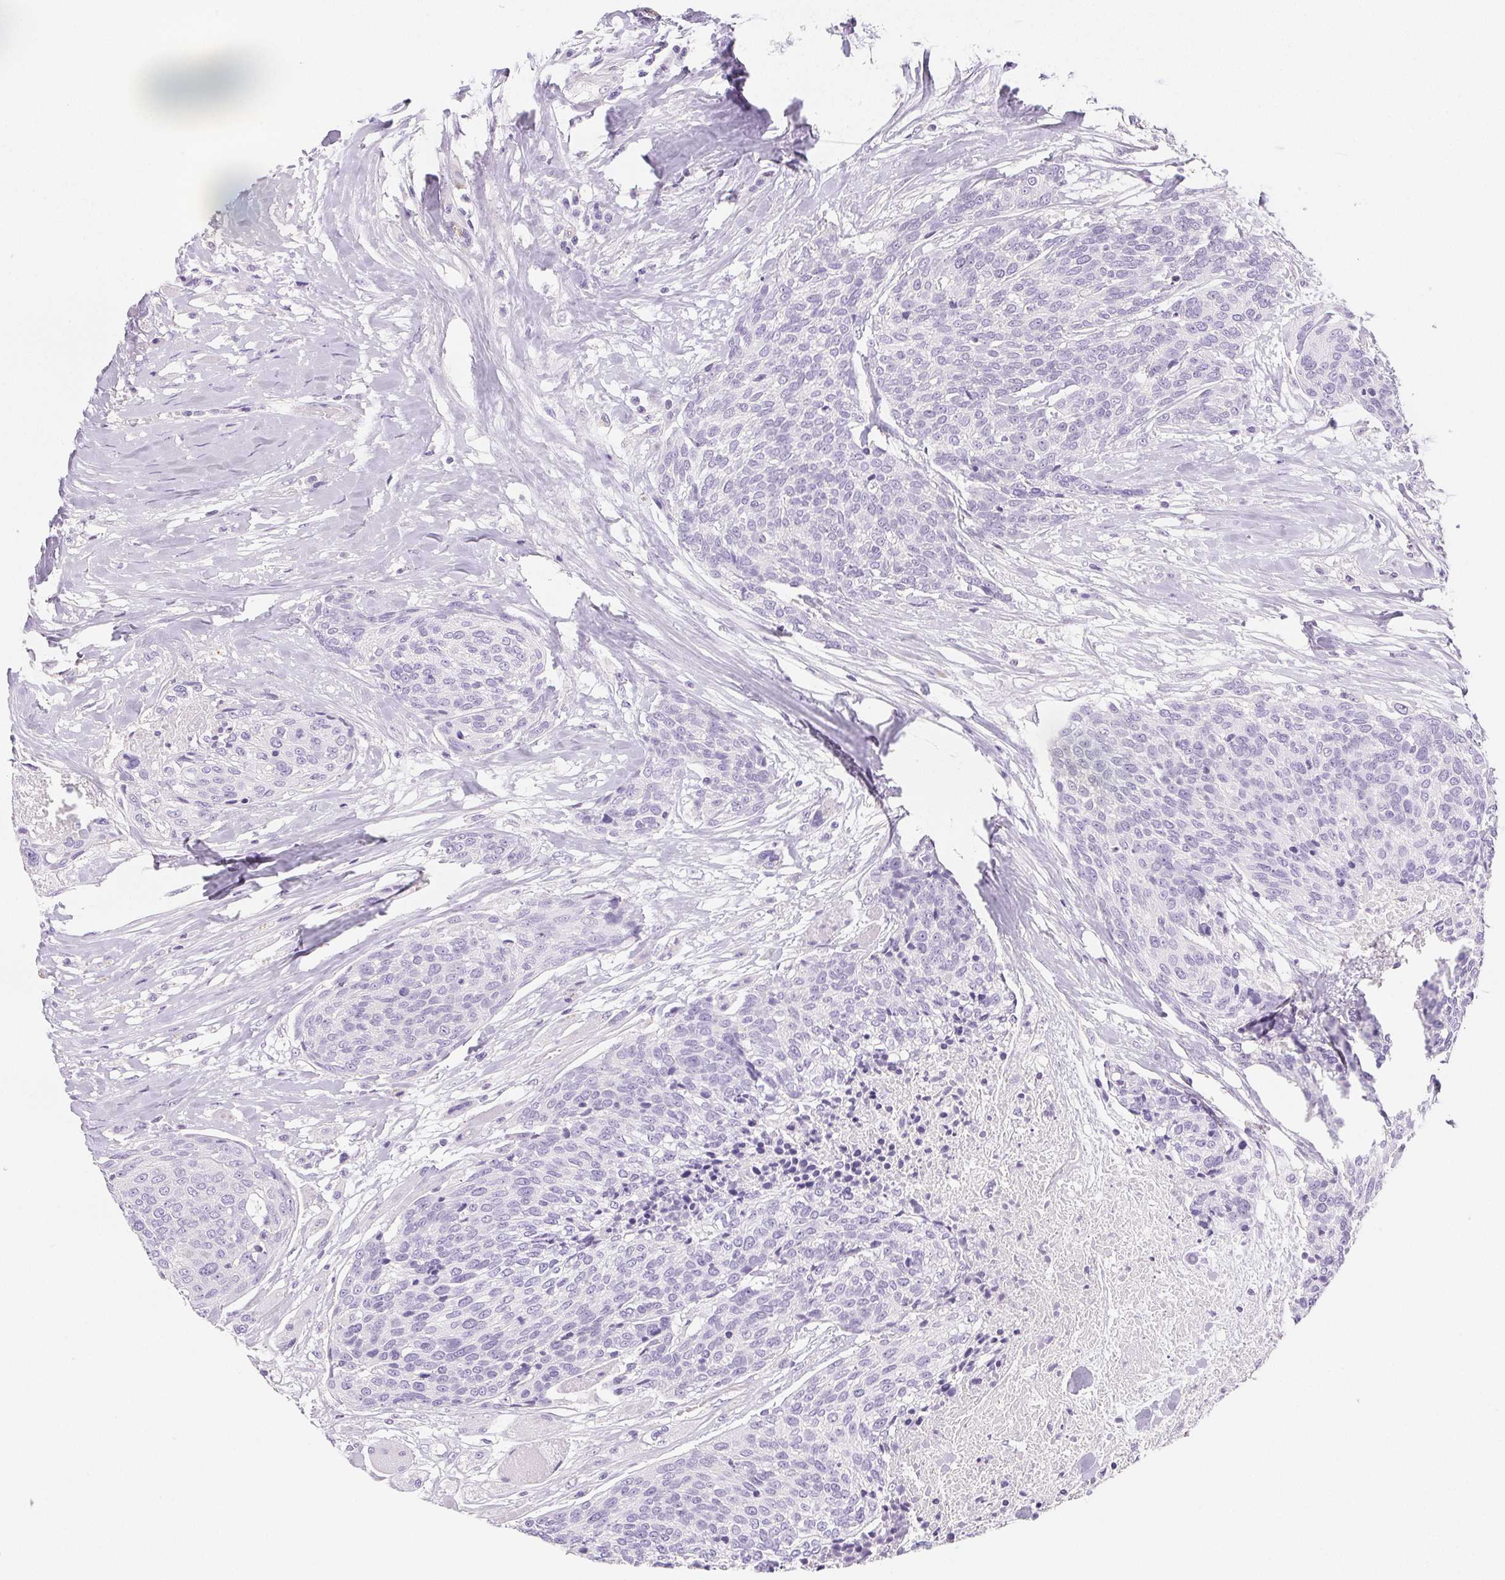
{"staining": {"intensity": "negative", "quantity": "none", "location": "none"}, "tissue": "head and neck cancer", "cell_type": "Tumor cells", "image_type": "cancer", "snomed": [{"axis": "morphology", "description": "Squamous cell carcinoma, NOS"}, {"axis": "topography", "description": "Oral tissue"}, {"axis": "topography", "description": "Head-Neck"}], "caption": "The IHC image has no significant expression in tumor cells of head and neck cancer (squamous cell carcinoma) tissue.", "gene": "BEND2", "patient": {"sex": "male", "age": 64}}